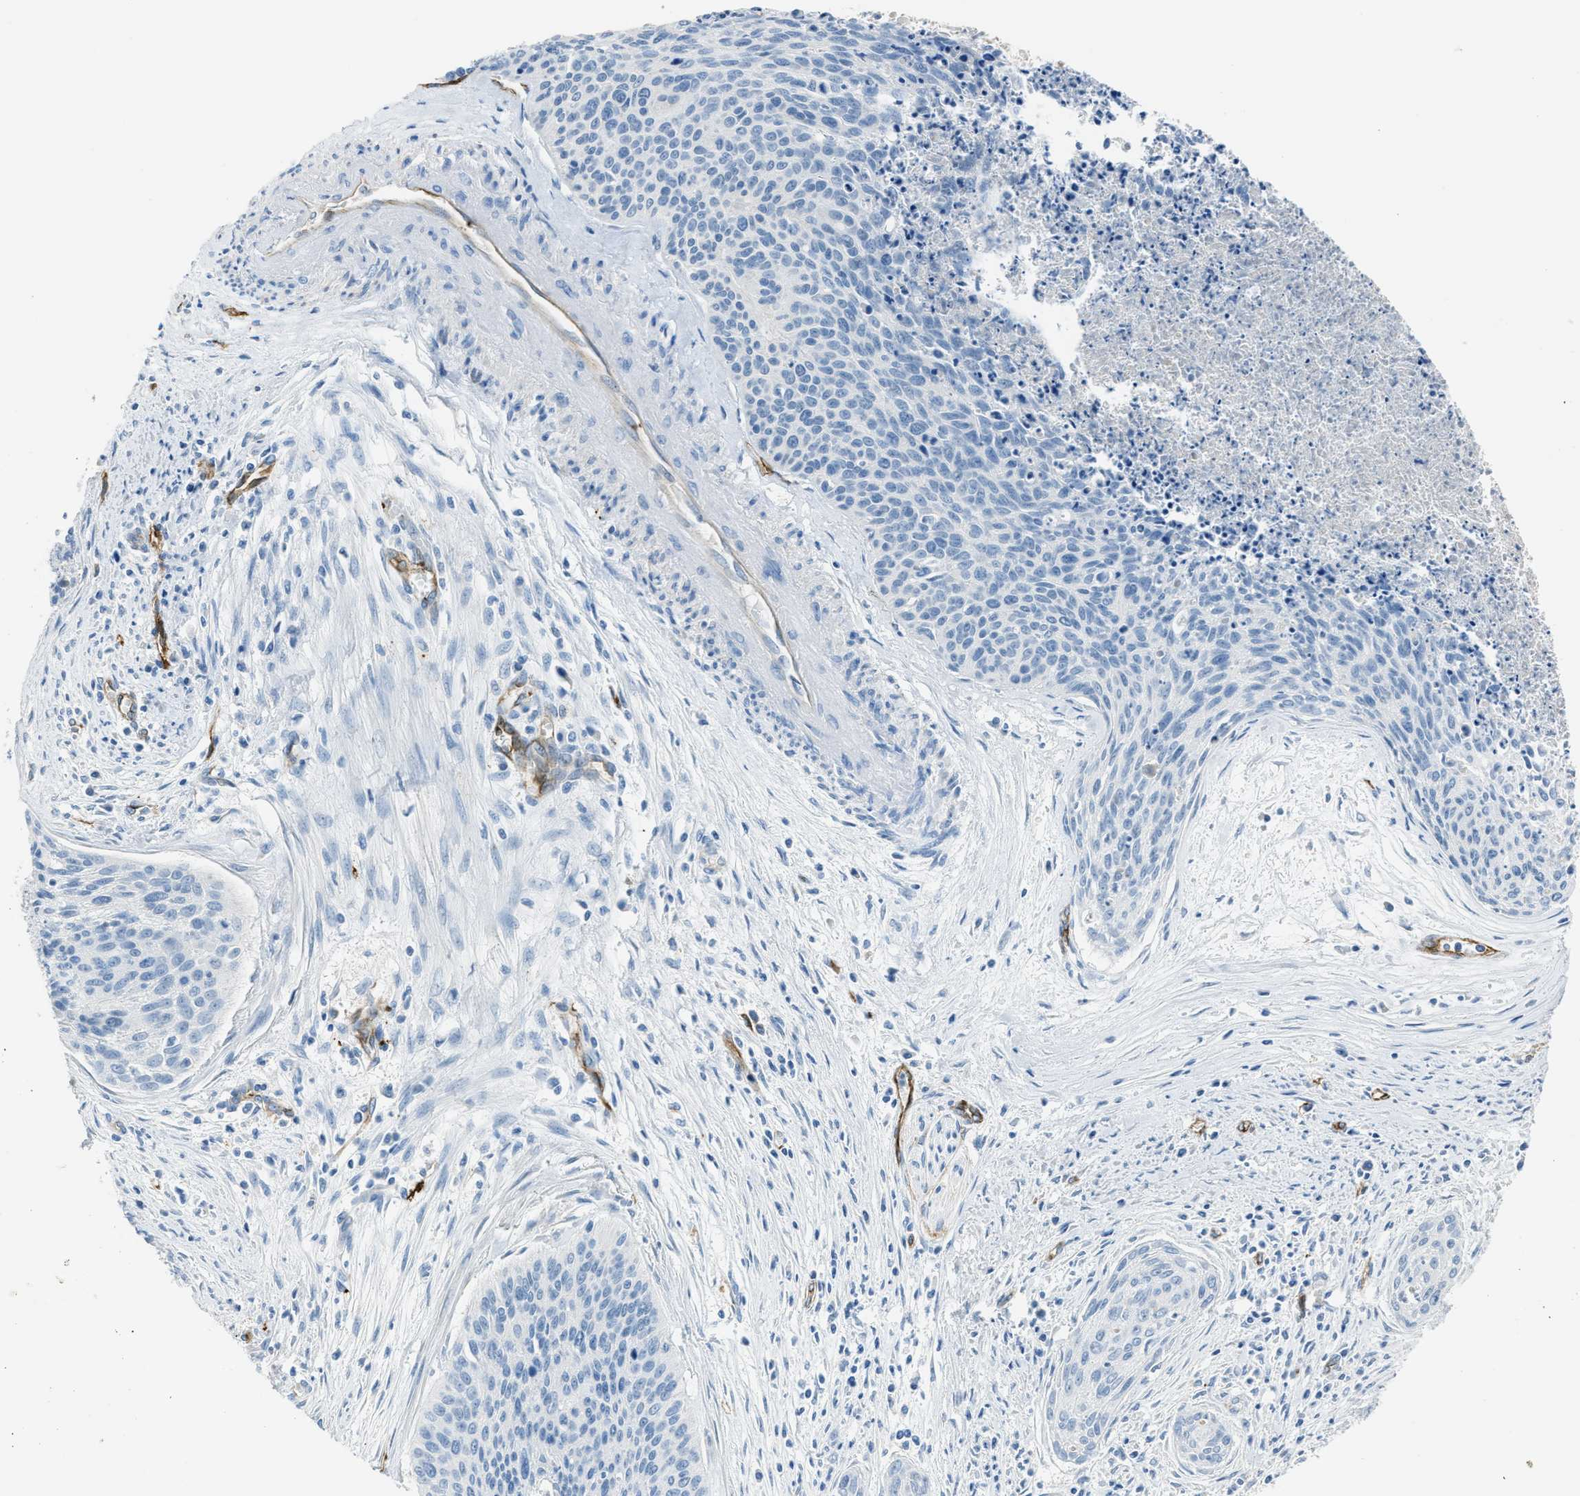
{"staining": {"intensity": "negative", "quantity": "none", "location": "none"}, "tissue": "cervical cancer", "cell_type": "Tumor cells", "image_type": "cancer", "snomed": [{"axis": "morphology", "description": "Squamous cell carcinoma, NOS"}, {"axis": "topography", "description": "Cervix"}], "caption": "An image of squamous cell carcinoma (cervical) stained for a protein displays no brown staining in tumor cells.", "gene": "SLC22A15", "patient": {"sex": "female", "age": 55}}